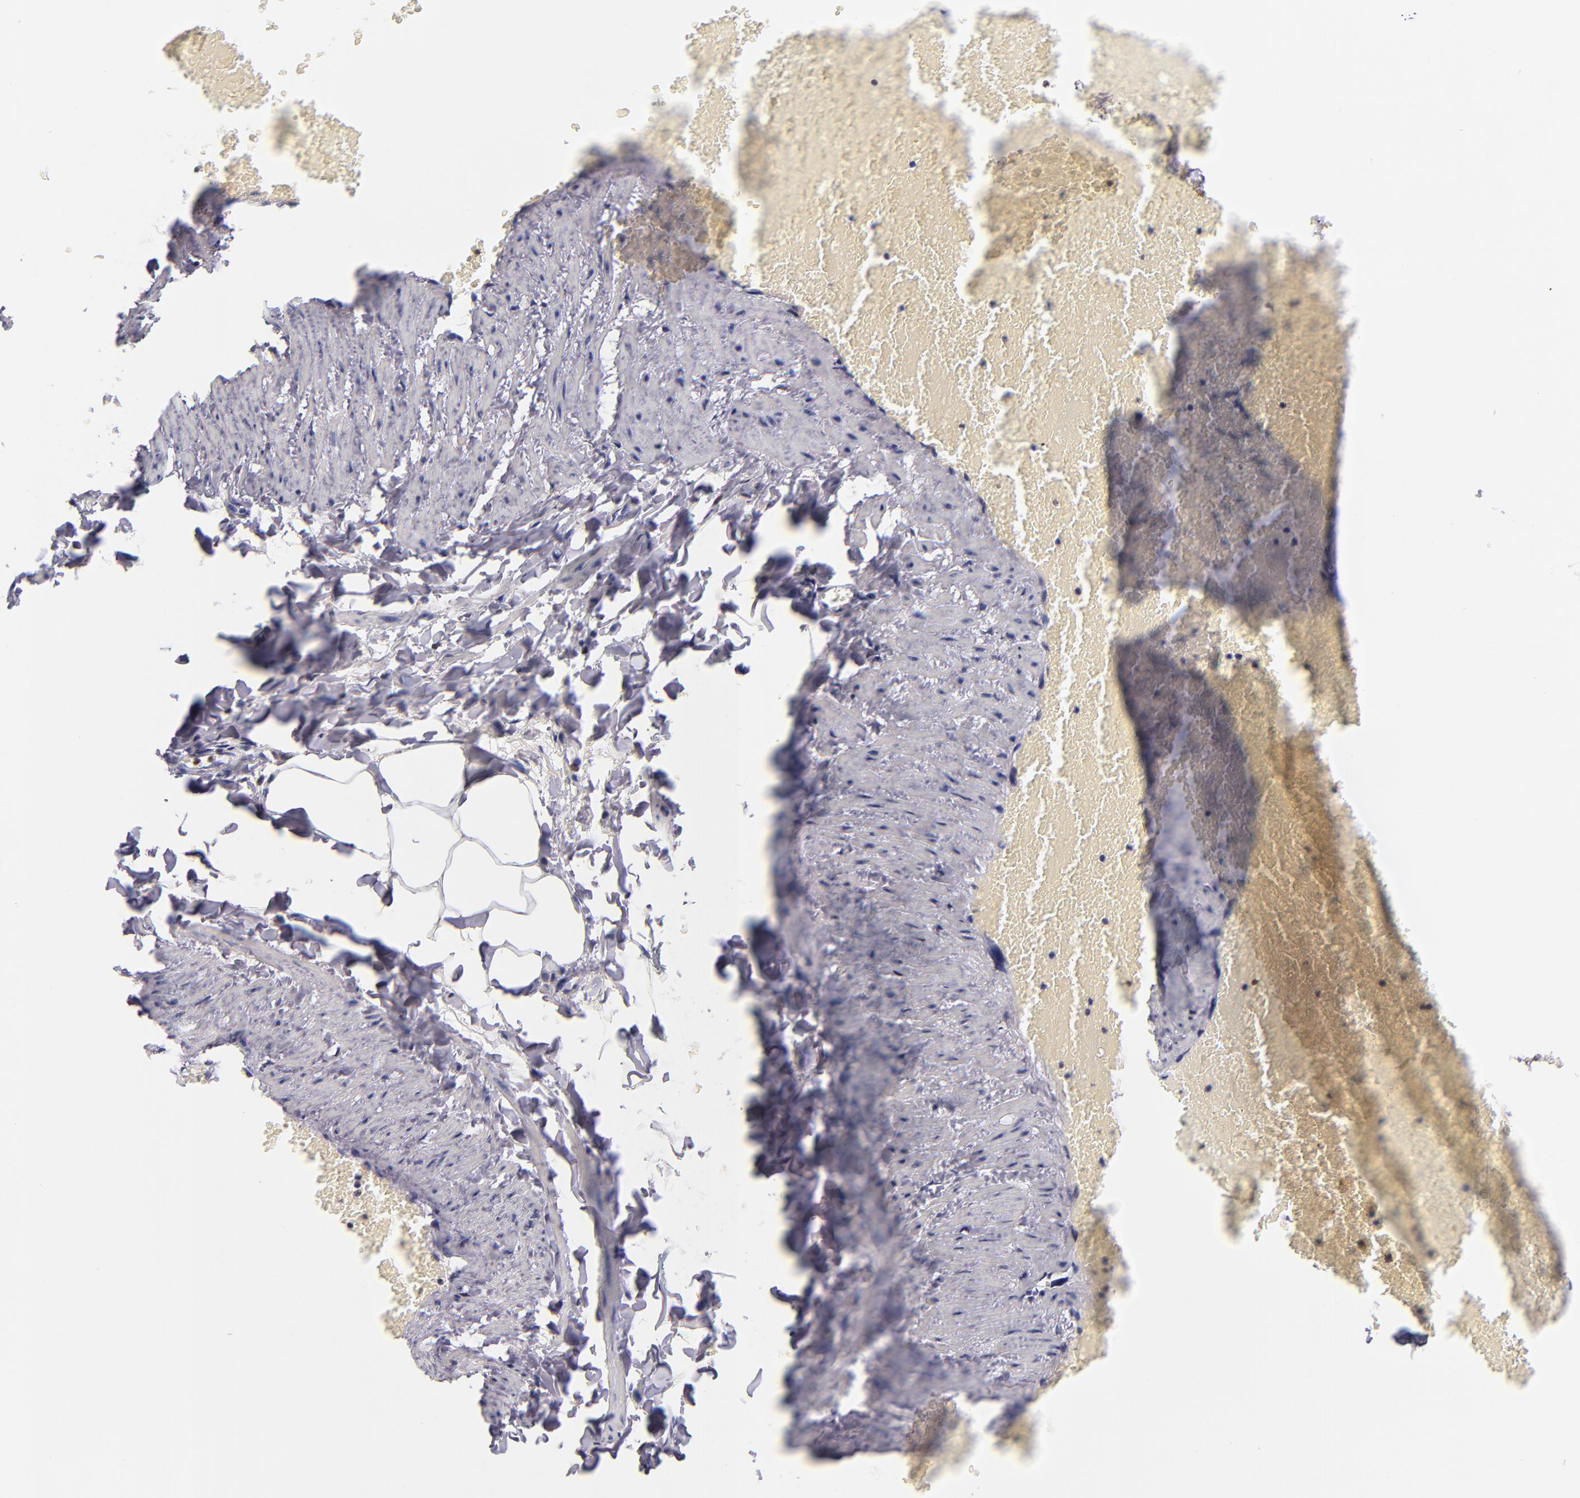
{"staining": {"intensity": "negative", "quantity": "none", "location": "none"}, "tissue": "adipose tissue", "cell_type": "Adipocytes", "image_type": "normal", "snomed": [{"axis": "morphology", "description": "Normal tissue, NOS"}, {"axis": "topography", "description": "Vascular tissue"}], "caption": "An image of human adipose tissue is negative for staining in adipocytes.", "gene": "CDKL5", "patient": {"sex": "male", "age": 41}}